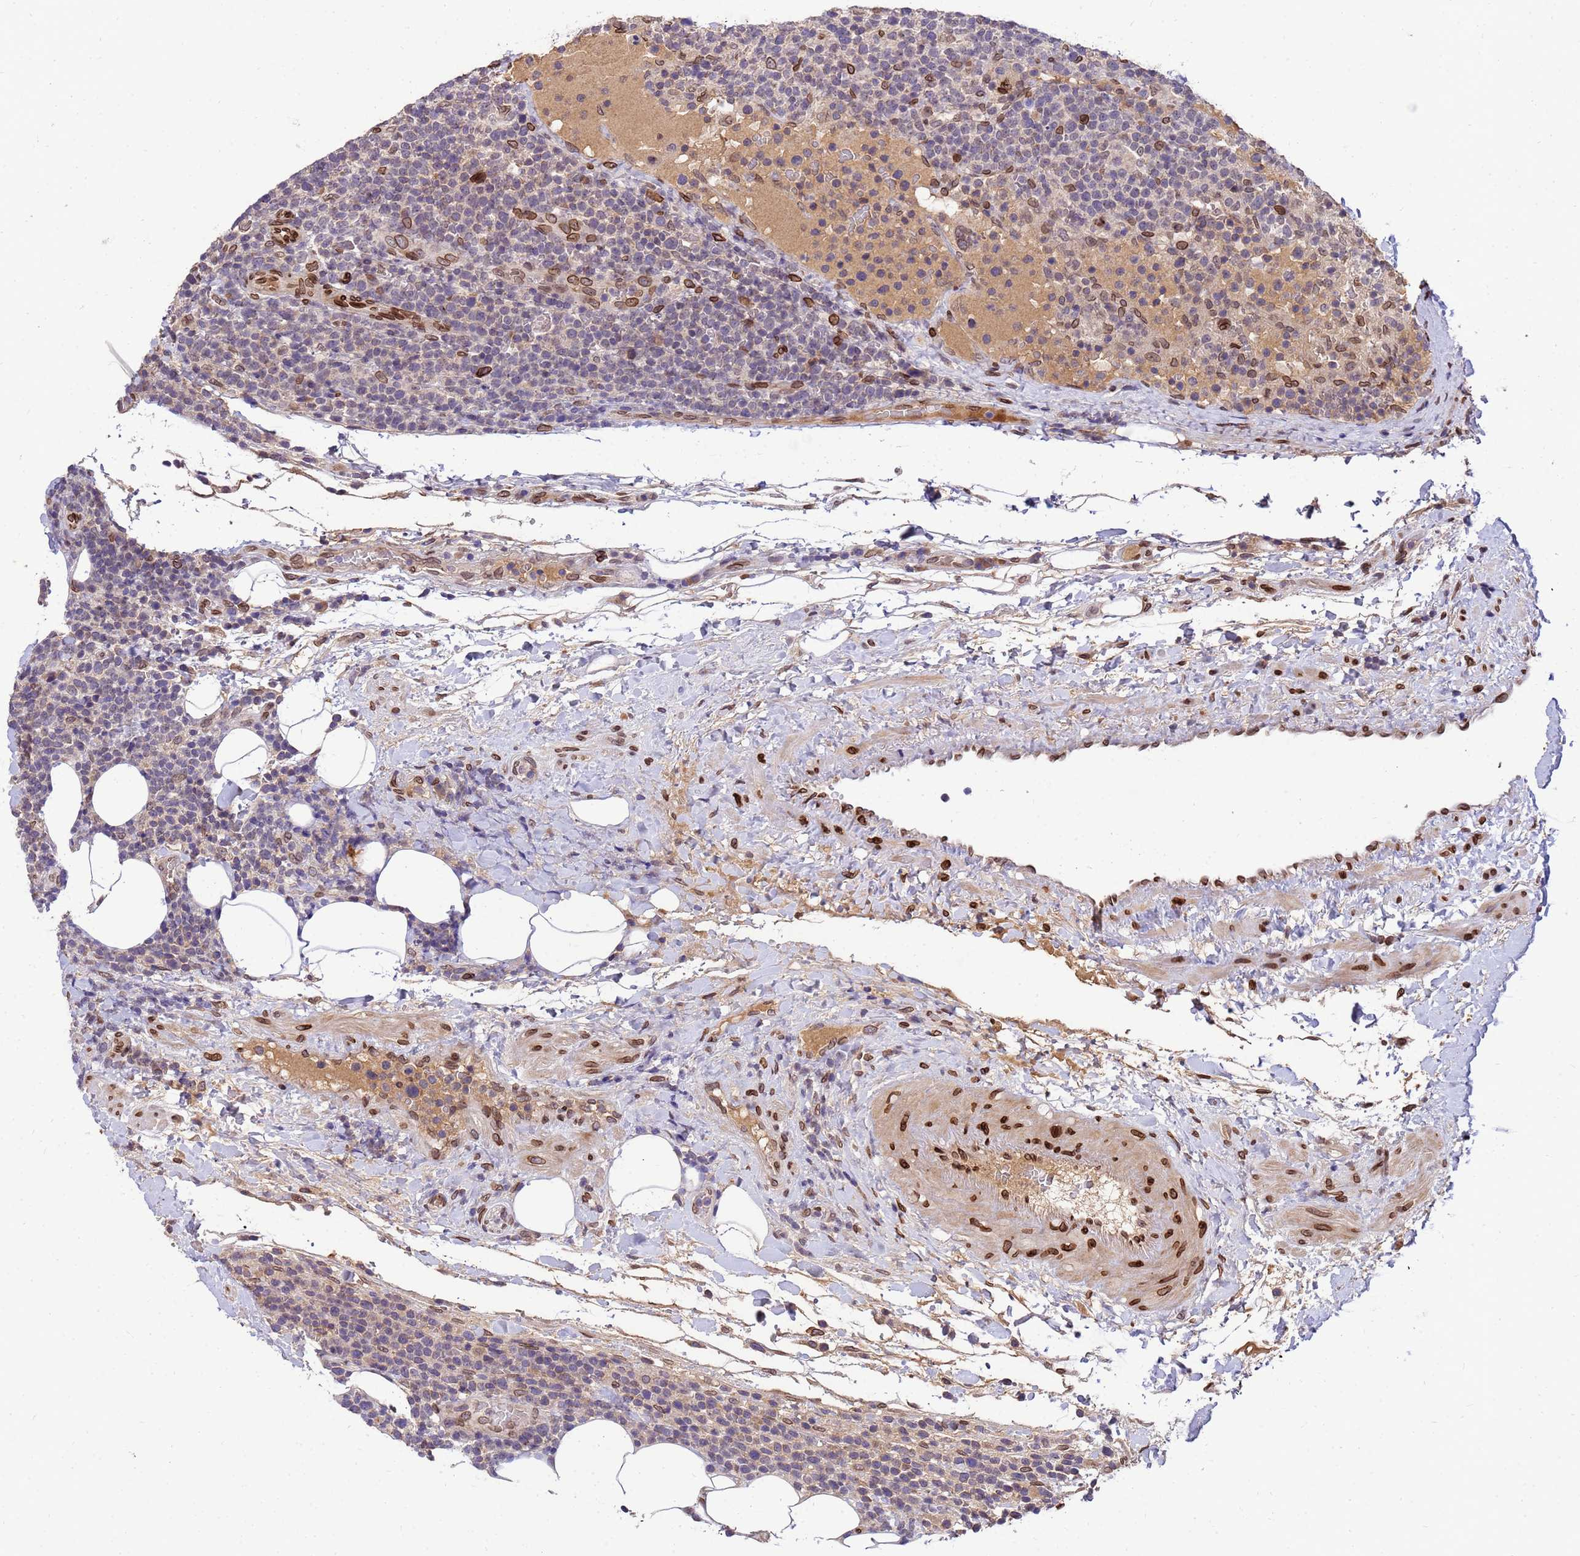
{"staining": {"intensity": "negative", "quantity": "none", "location": "none"}, "tissue": "lymphoma", "cell_type": "Tumor cells", "image_type": "cancer", "snomed": [{"axis": "morphology", "description": "Malignant lymphoma, non-Hodgkin's type, High grade"}, {"axis": "topography", "description": "Lymph node"}], "caption": "Image shows no significant protein staining in tumor cells of high-grade malignant lymphoma, non-Hodgkin's type.", "gene": "GPR135", "patient": {"sex": "male", "age": 61}}